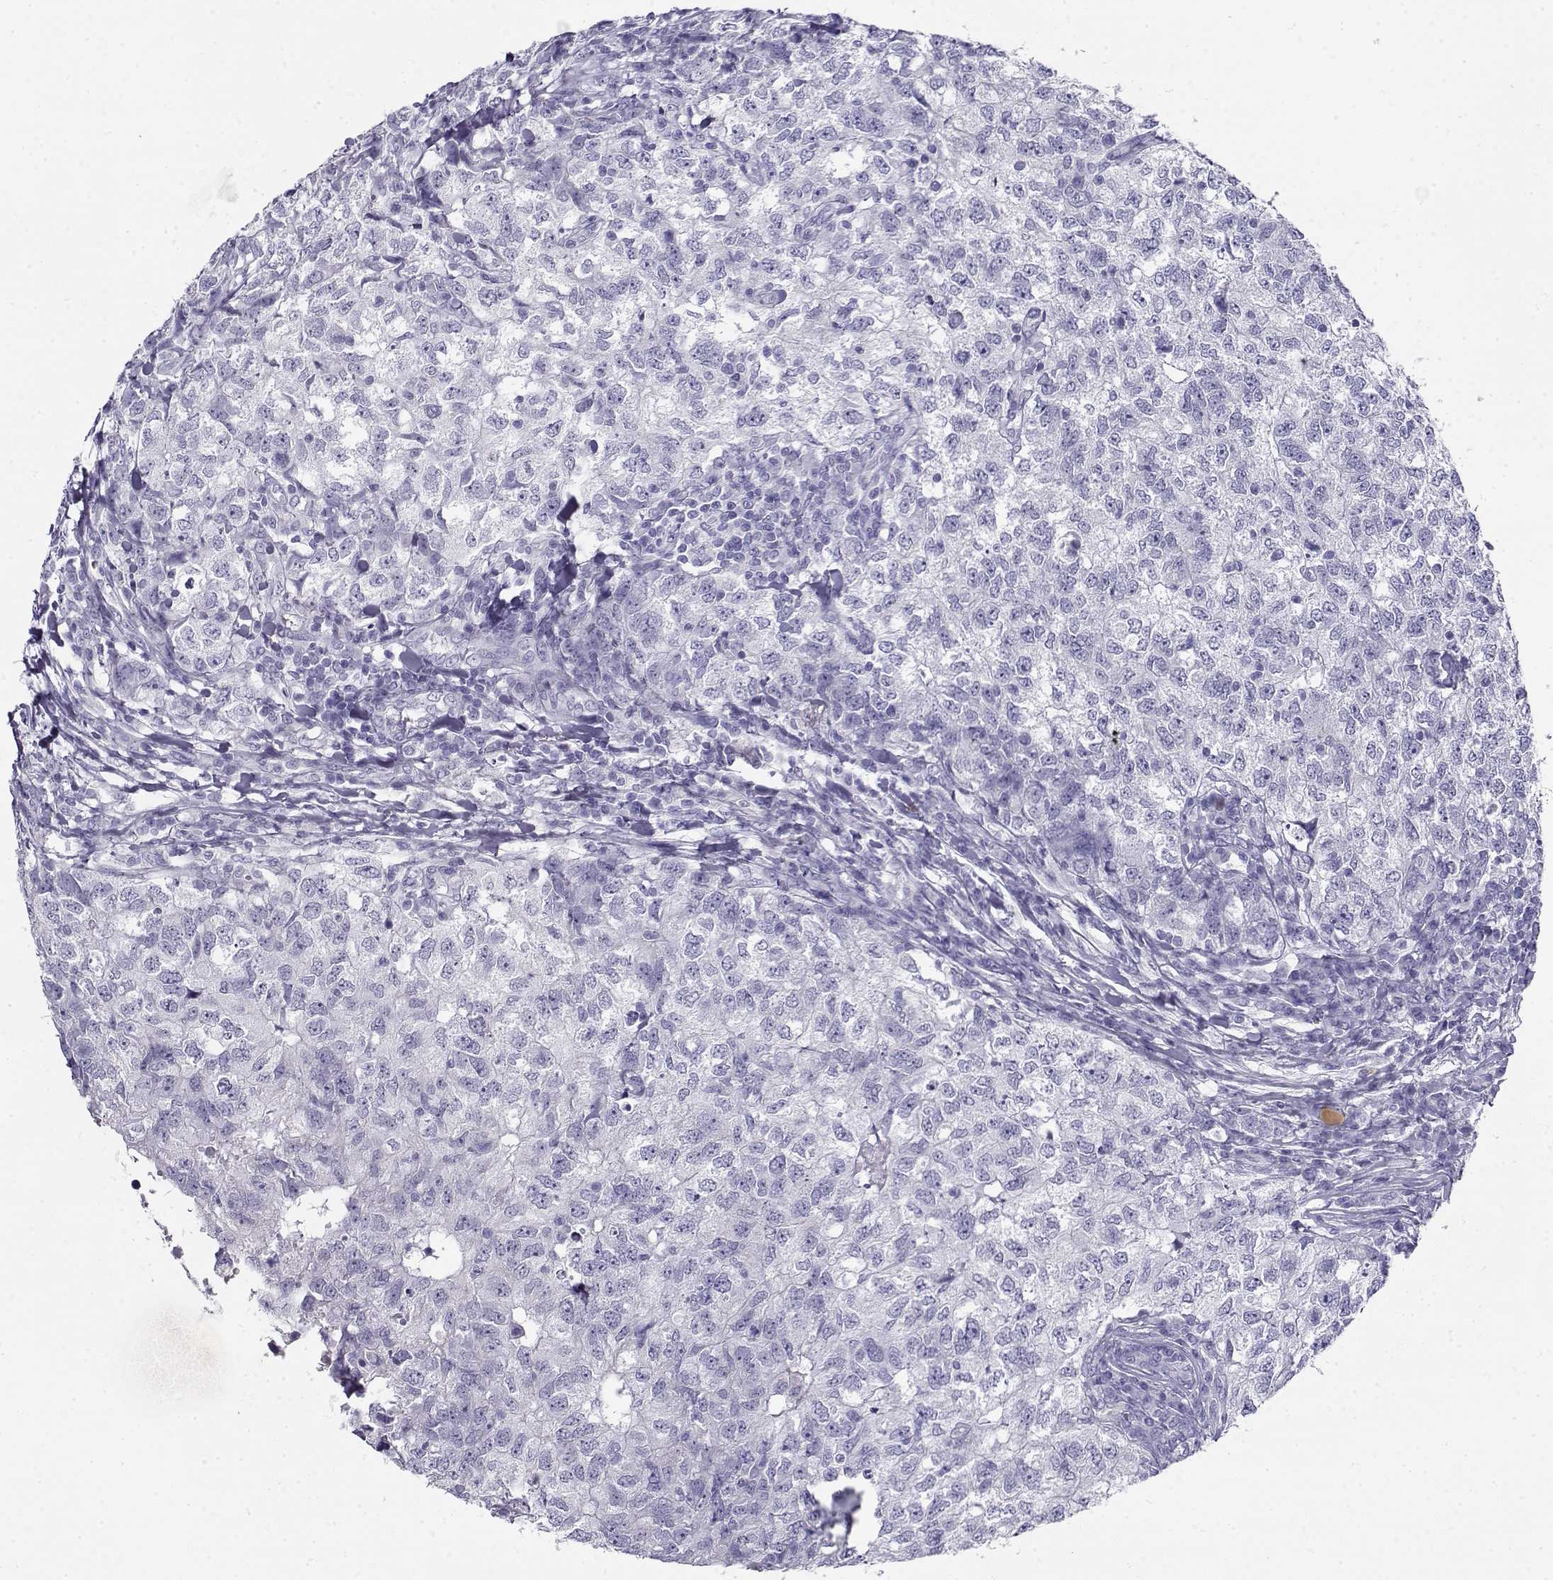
{"staining": {"intensity": "negative", "quantity": "none", "location": "none"}, "tissue": "breast cancer", "cell_type": "Tumor cells", "image_type": "cancer", "snomed": [{"axis": "morphology", "description": "Duct carcinoma"}, {"axis": "topography", "description": "Breast"}], "caption": "Tumor cells are negative for protein expression in human breast cancer (infiltrating ductal carcinoma). (DAB IHC with hematoxylin counter stain).", "gene": "CABS1", "patient": {"sex": "female", "age": 30}}